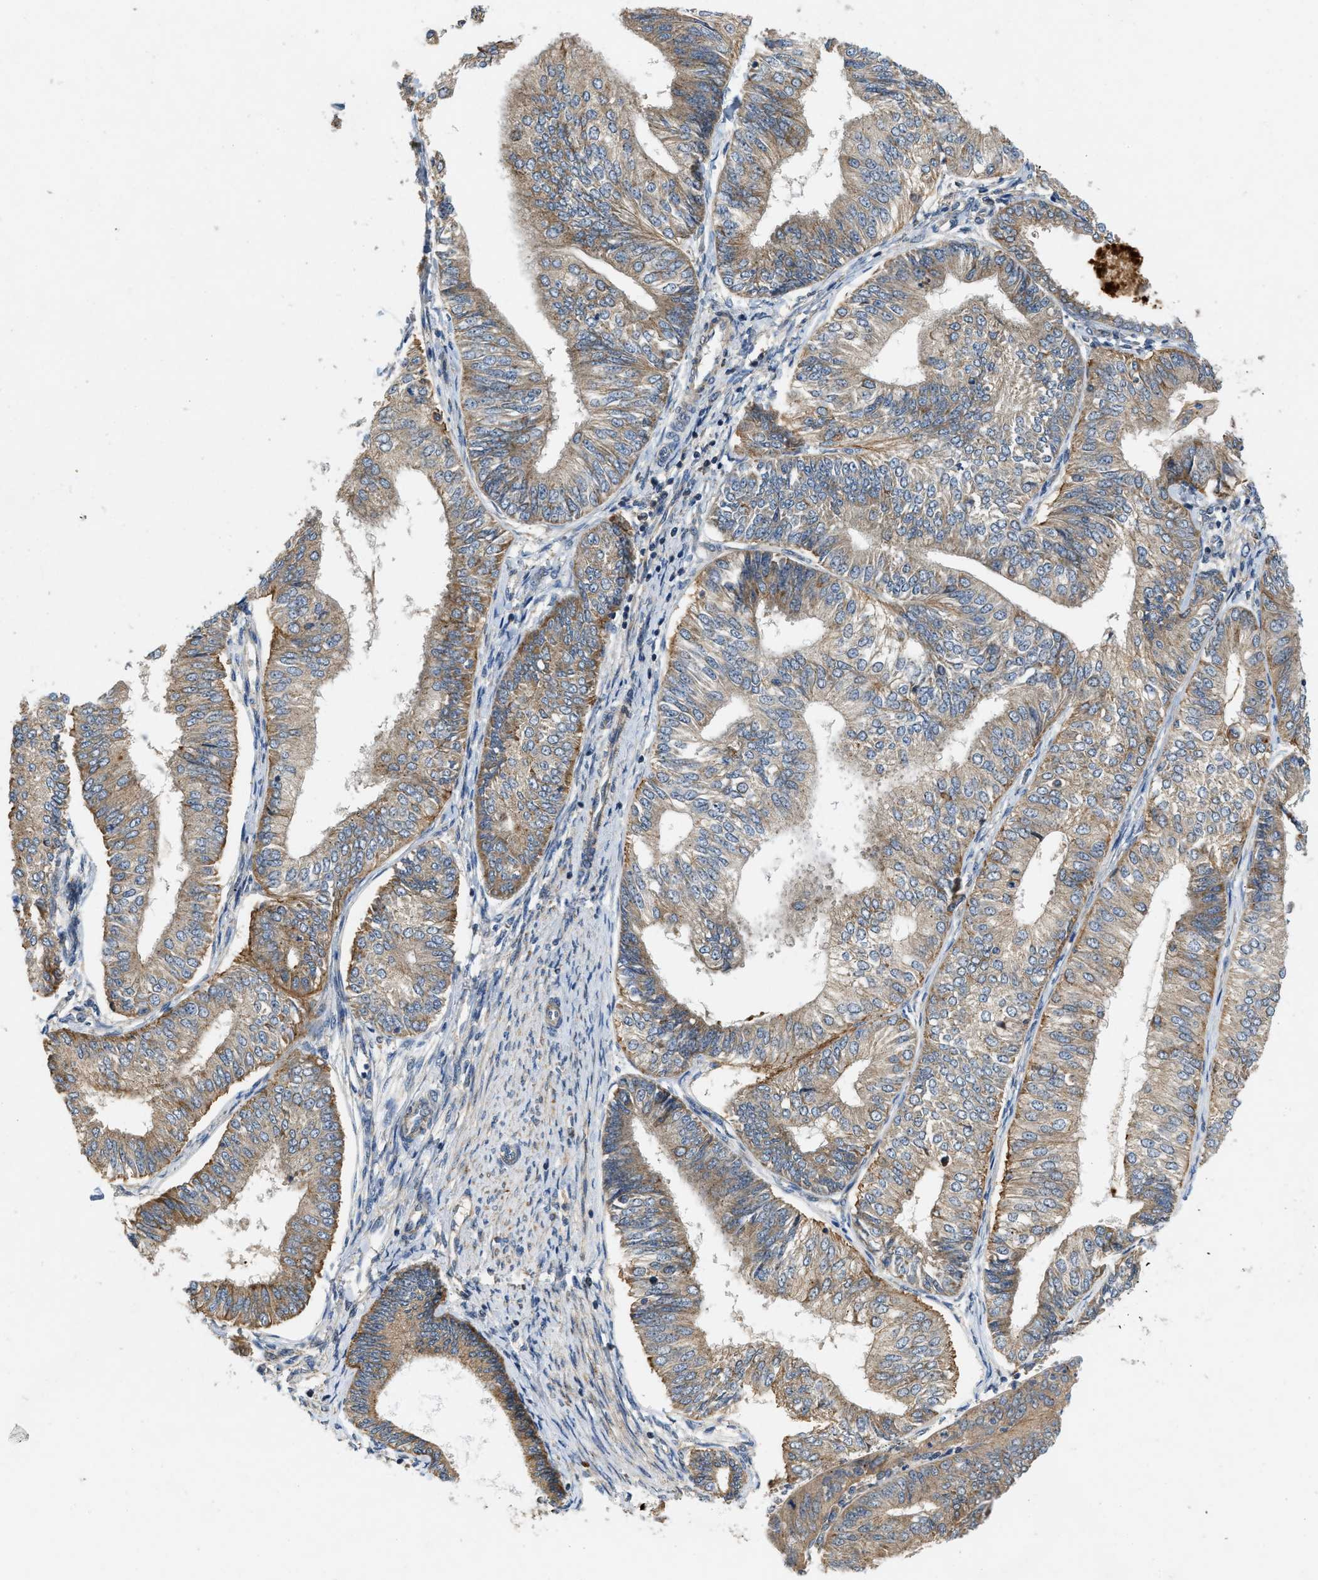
{"staining": {"intensity": "moderate", "quantity": ">75%", "location": "cytoplasmic/membranous"}, "tissue": "endometrial cancer", "cell_type": "Tumor cells", "image_type": "cancer", "snomed": [{"axis": "morphology", "description": "Adenocarcinoma, NOS"}, {"axis": "topography", "description": "Endometrium"}], "caption": "Immunohistochemical staining of endometrial cancer demonstrates moderate cytoplasmic/membranous protein expression in about >75% of tumor cells.", "gene": "ZNF599", "patient": {"sex": "female", "age": 58}}